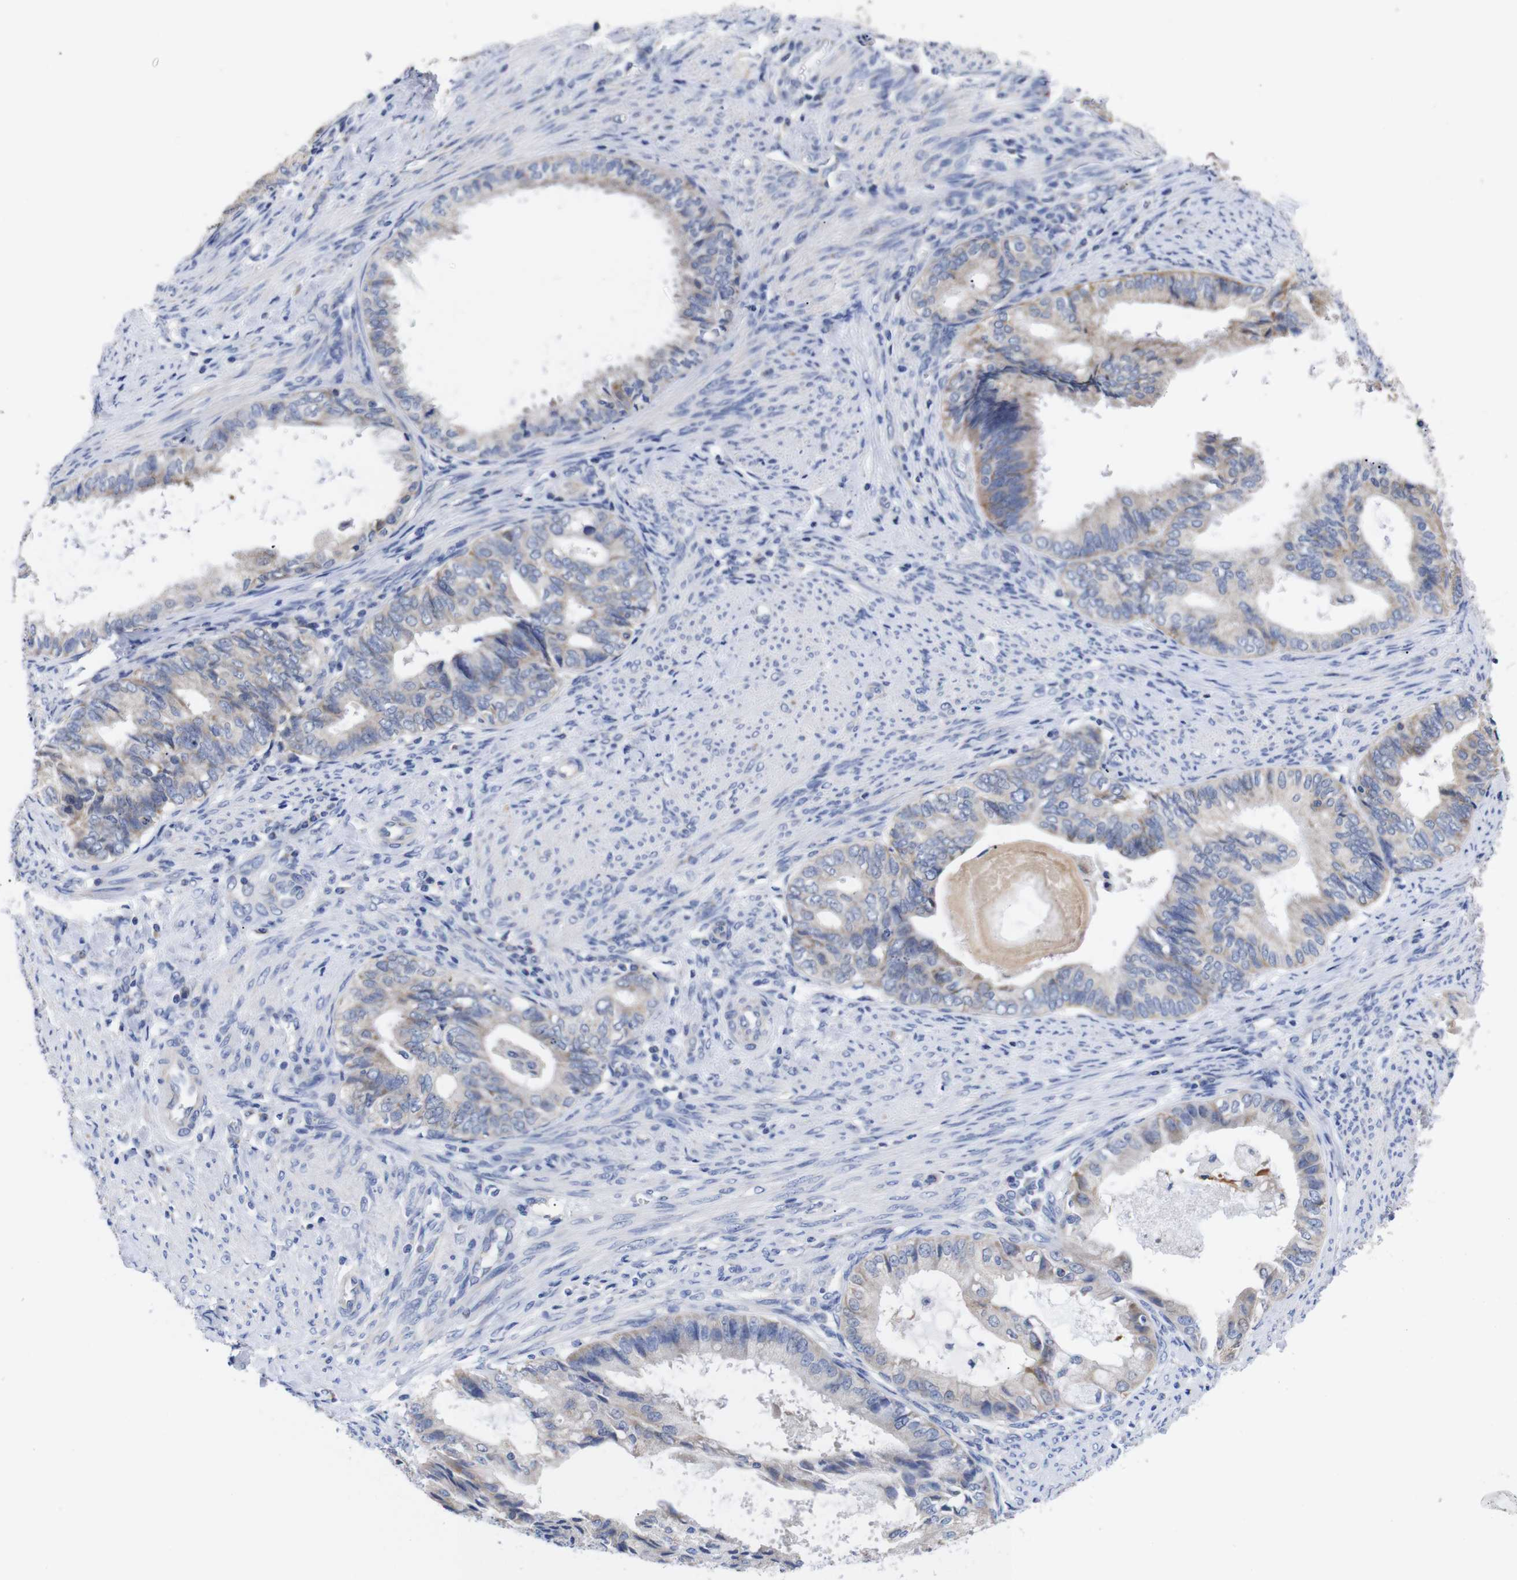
{"staining": {"intensity": "weak", "quantity": "25%-75%", "location": "cytoplasmic/membranous"}, "tissue": "endometrial cancer", "cell_type": "Tumor cells", "image_type": "cancer", "snomed": [{"axis": "morphology", "description": "Adenocarcinoma, NOS"}, {"axis": "topography", "description": "Endometrium"}], "caption": "Endometrial cancer tissue demonstrates weak cytoplasmic/membranous expression in about 25%-75% of tumor cells", "gene": "OPN3", "patient": {"sex": "female", "age": 86}}